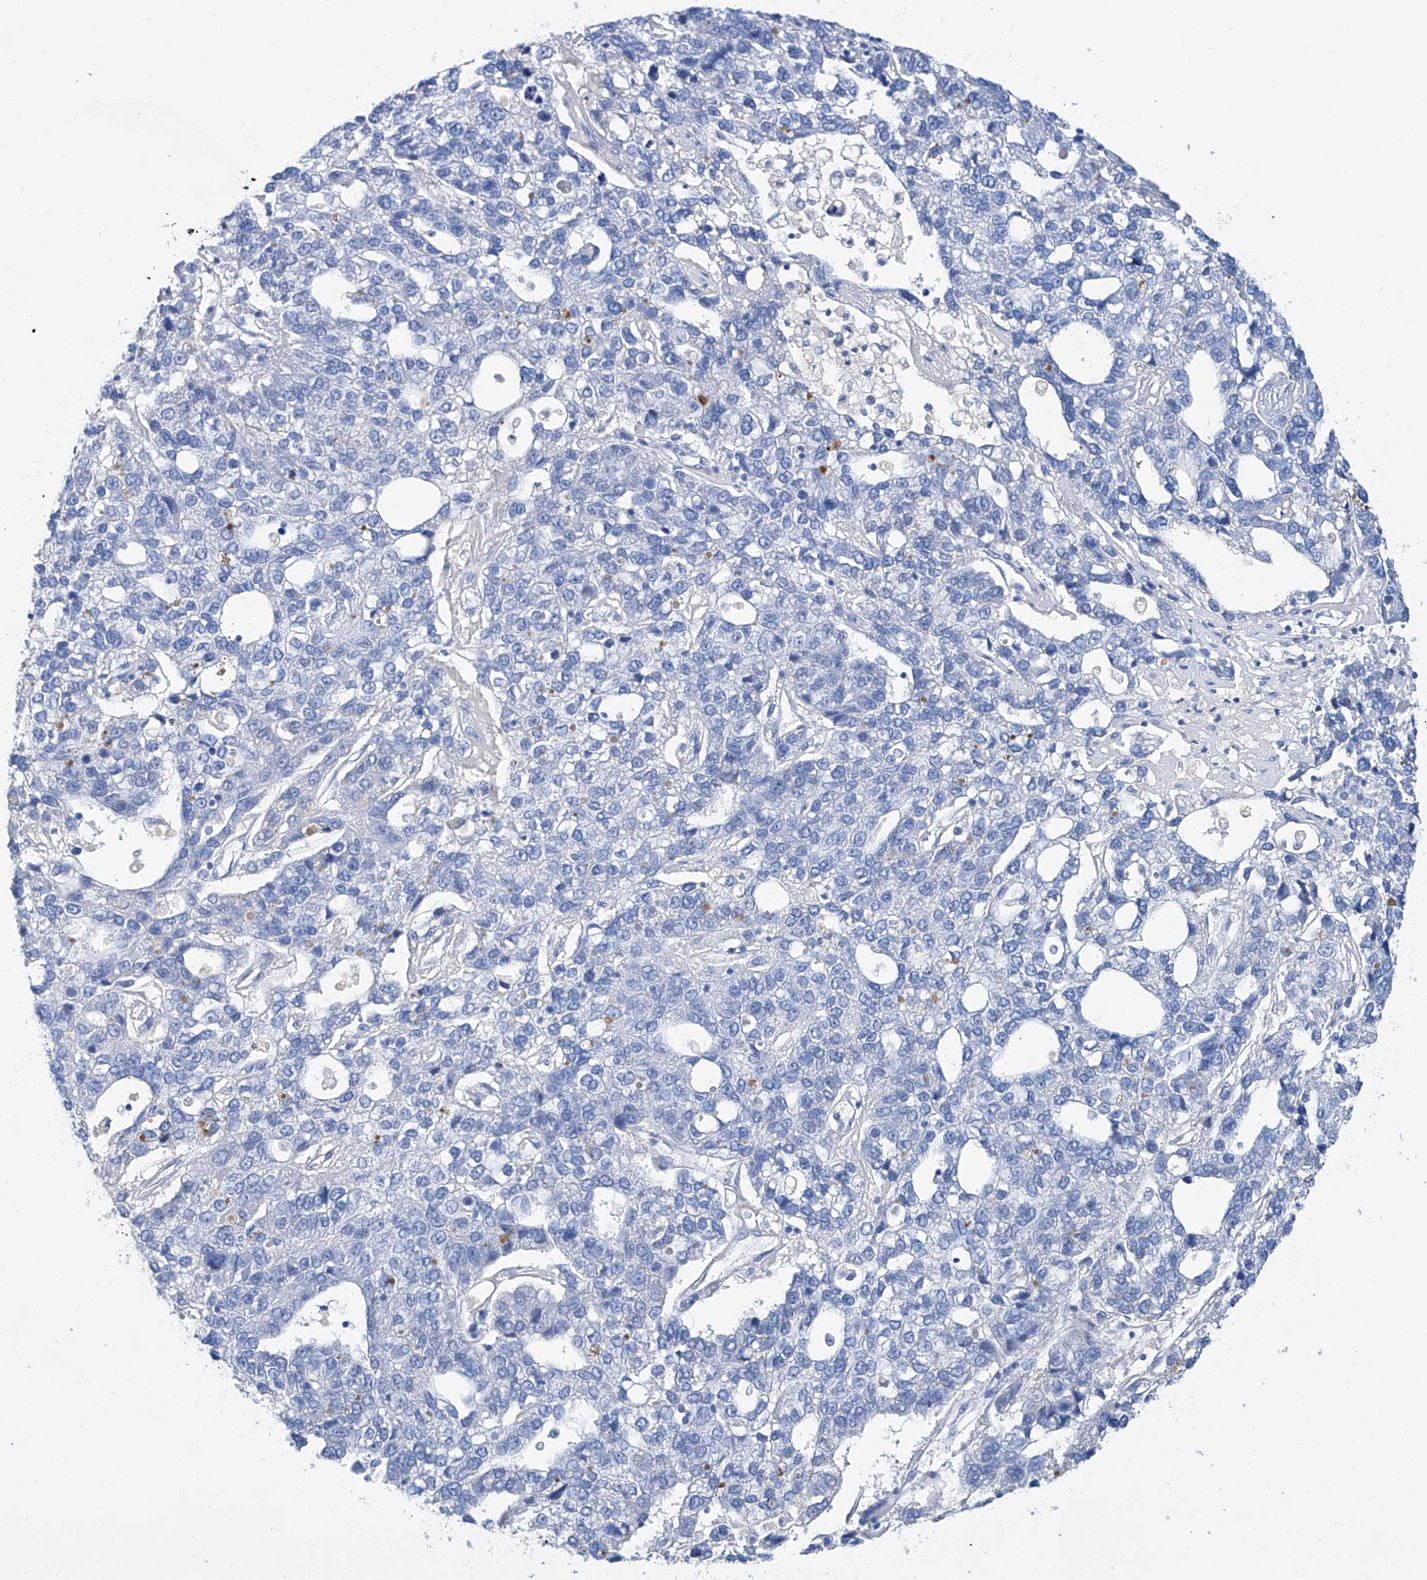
{"staining": {"intensity": "negative", "quantity": "none", "location": "none"}, "tissue": "pancreatic cancer", "cell_type": "Tumor cells", "image_type": "cancer", "snomed": [{"axis": "morphology", "description": "Adenocarcinoma, NOS"}, {"axis": "topography", "description": "Pancreas"}], "caption": "A micrograph of pancreatic cancer stained for a protein exhibits no brown staining in tumor cells.", "gene": "SLC25A29", "patient": {"sex": "female", "age": 61}}